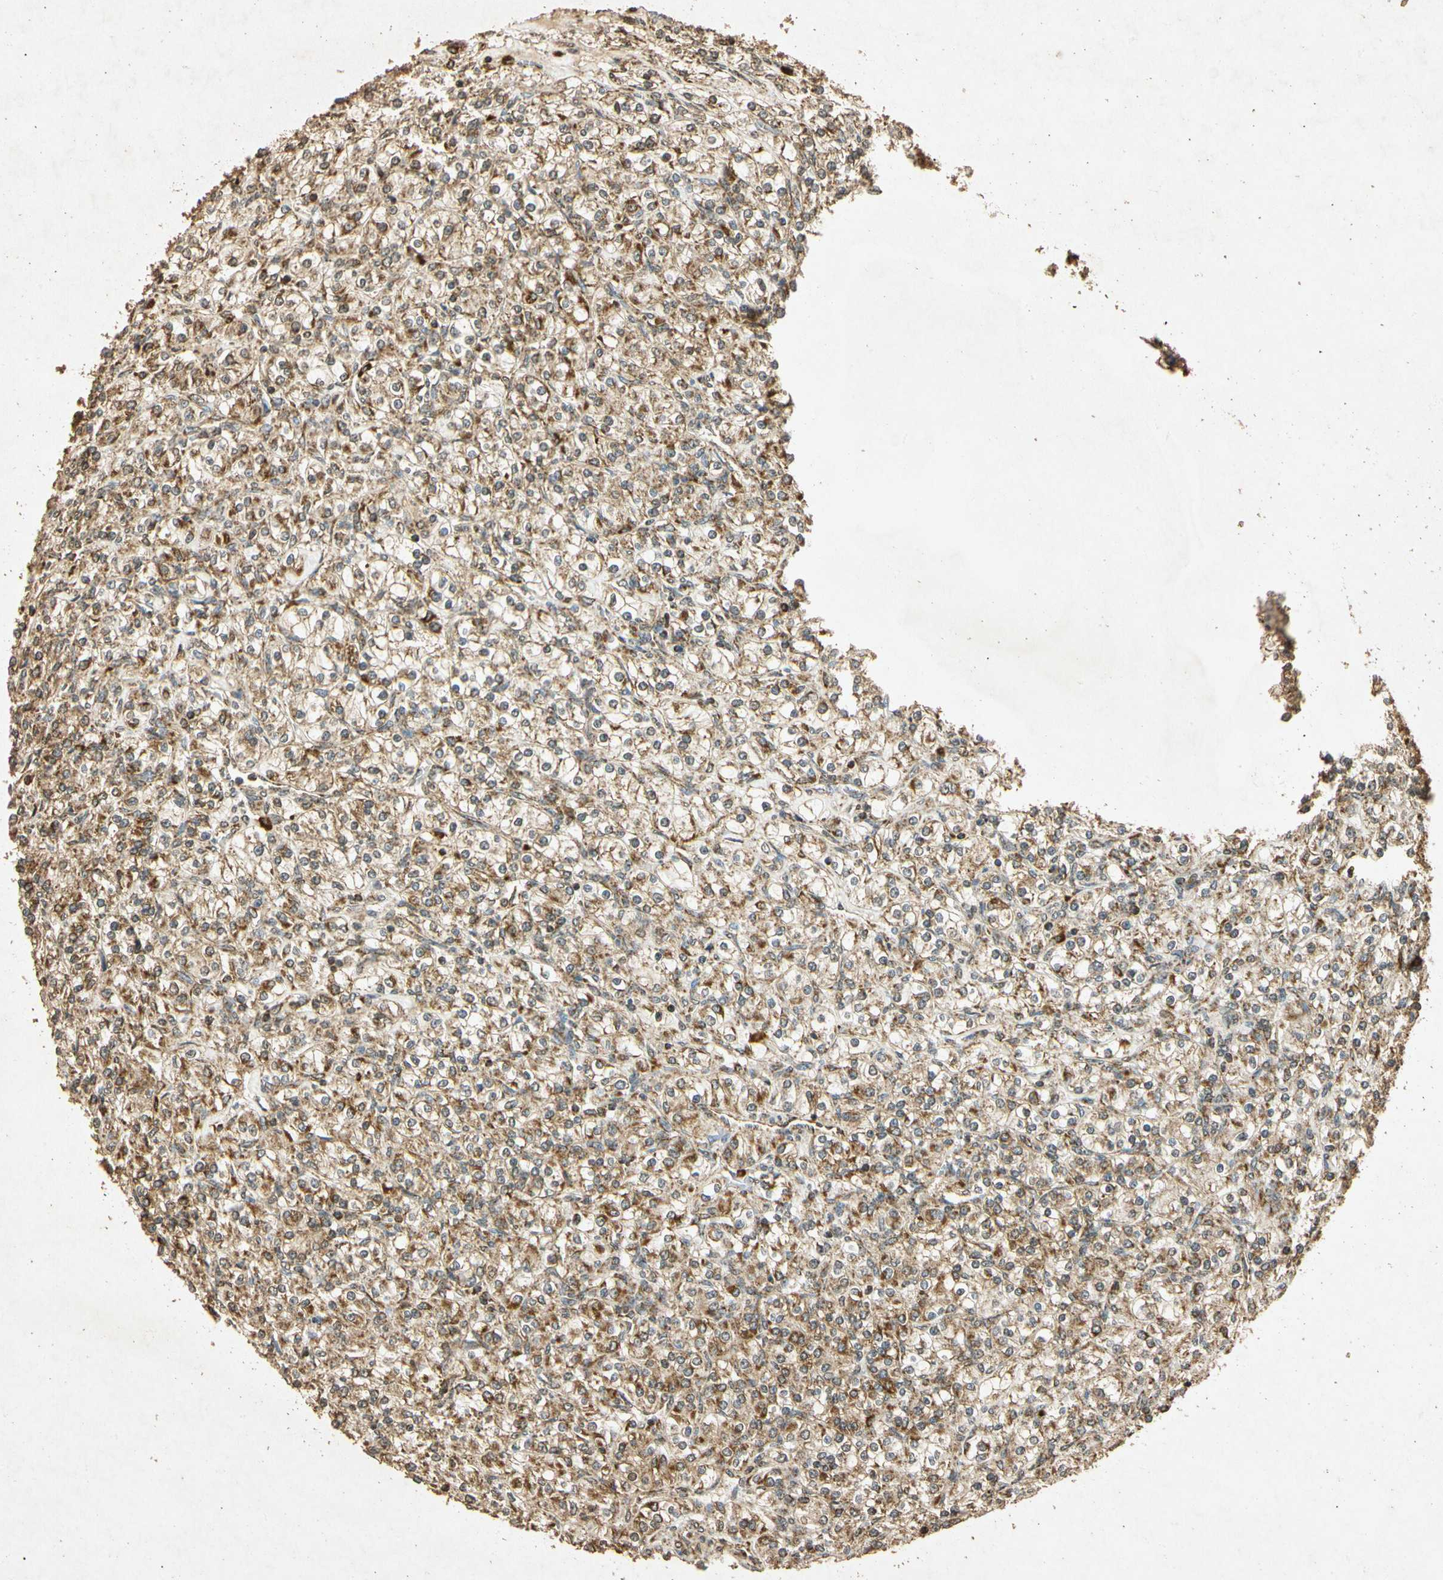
{"staining": {"intensity": "moderate", "quantity": ">75%", "location": "cytoplasmic/membranous"}, "tissue": "renal cancer", "cell_type": "Tumor cells", "image_type": "cancer", "snomed": [{"axis": "morphology", "description": "Adenocarcinoma, NOS"}, {"axis": "topography", "description": "Kidney"}], "caption": "Immunohistochemistry (IHC) of adenocarcinoma (renal) reveals medium levels of moderate cytoplasmic/membranous expression in approximately >75% of tumor cells.", "gene": "PRDX3", "patient": {"sex": "male", "age": 77}}